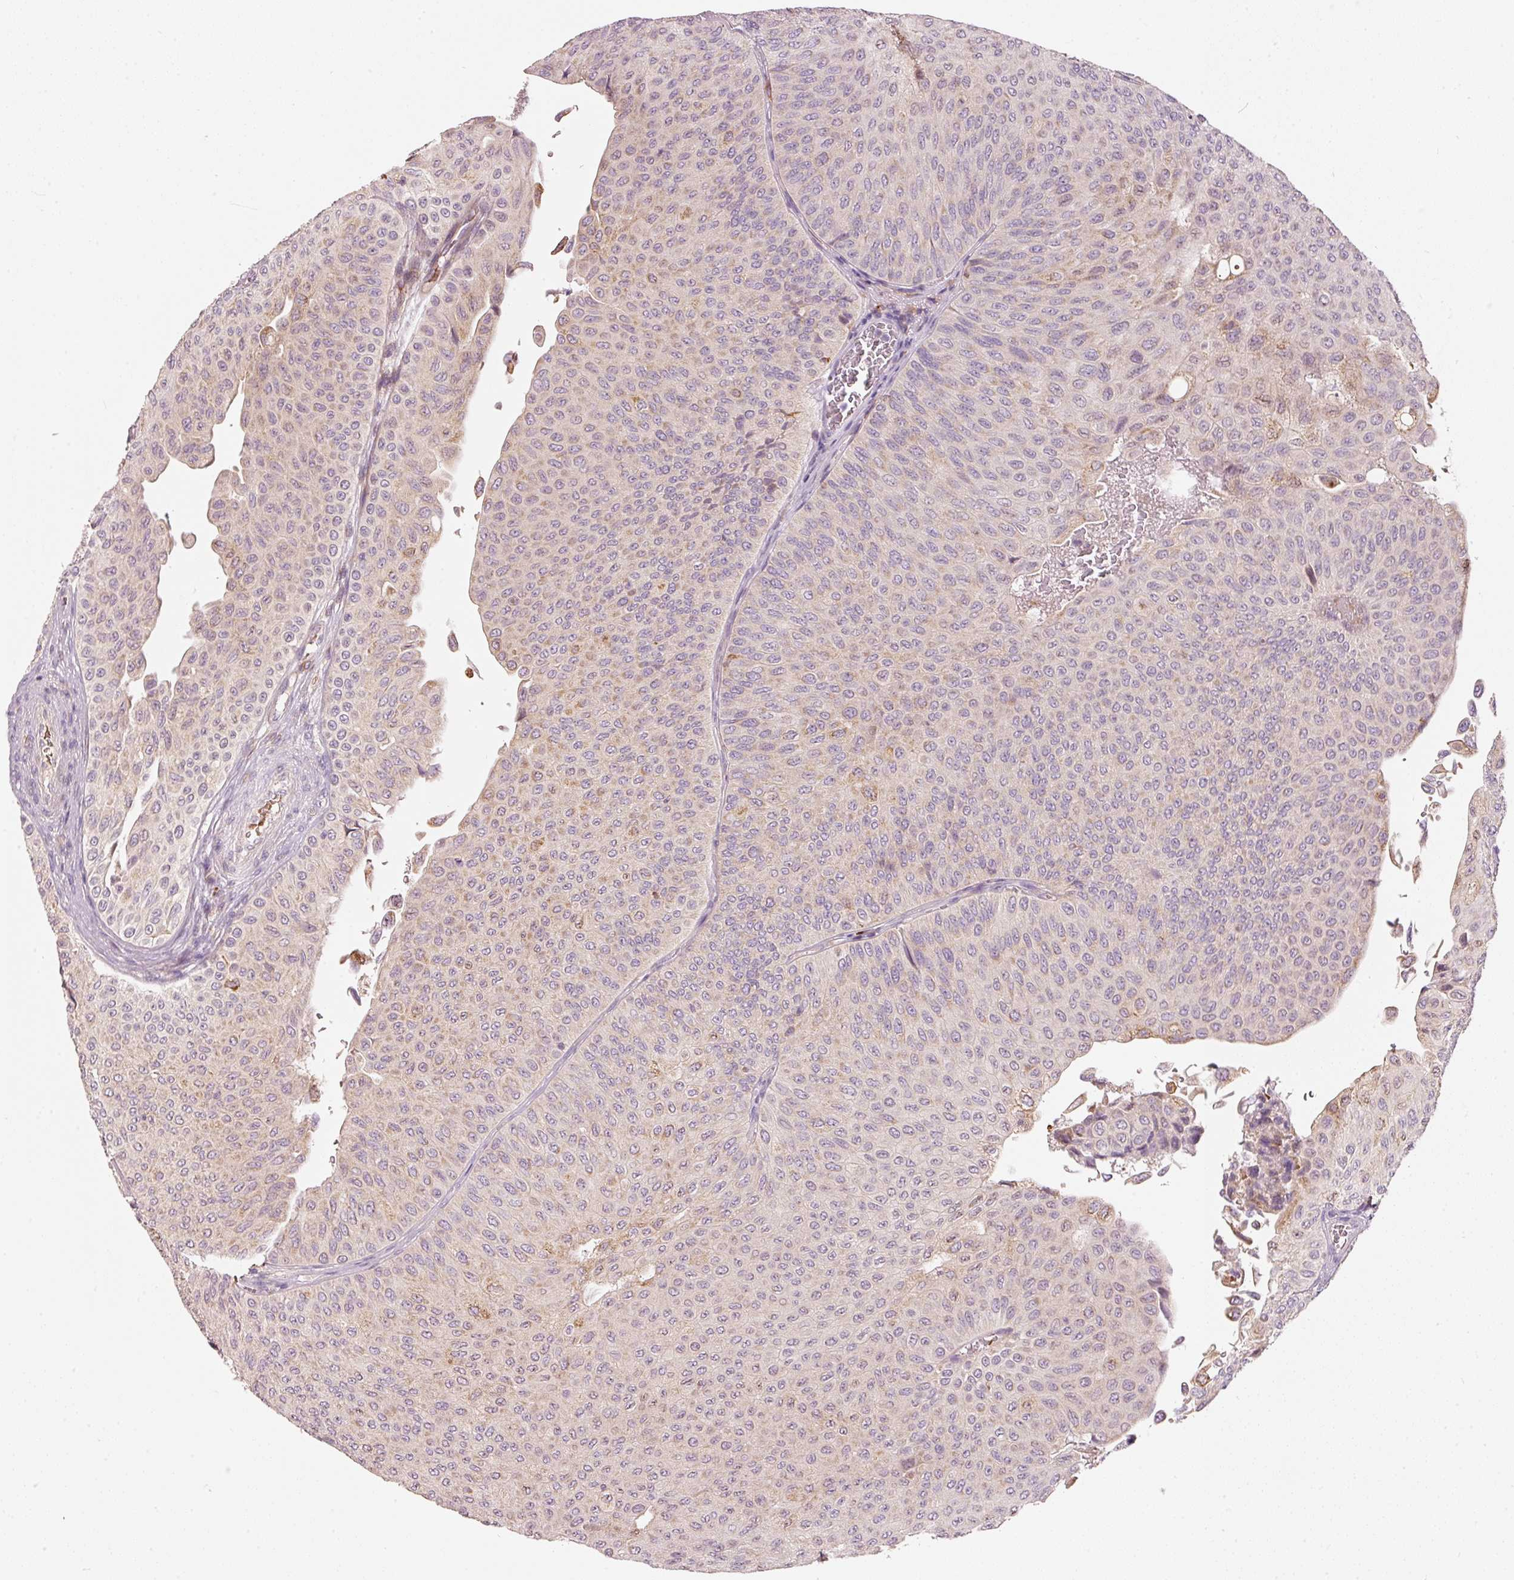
{"staining": {"intensity": "moderate", "quantity": "<25%", "location": "cytoplasmic/membranous"}, "tissue": "urothelial cancer", "cell_type": "Tumor cells", "image_type": "cancer", "snomed": [{"axis": "morphology", "description": "Urothelial carcinoma, NOS"}, {"axis": "topography", "description": "Urinary bladder"}], "caption": "Protein positivity by immunohistochemistry displays moderate cytoplasmic/membranous positivity in approximately <25% of tumor cells in urothelial cancer.", "gene": "KLHL21", "patient": {"sex": "male", "age": 59}}